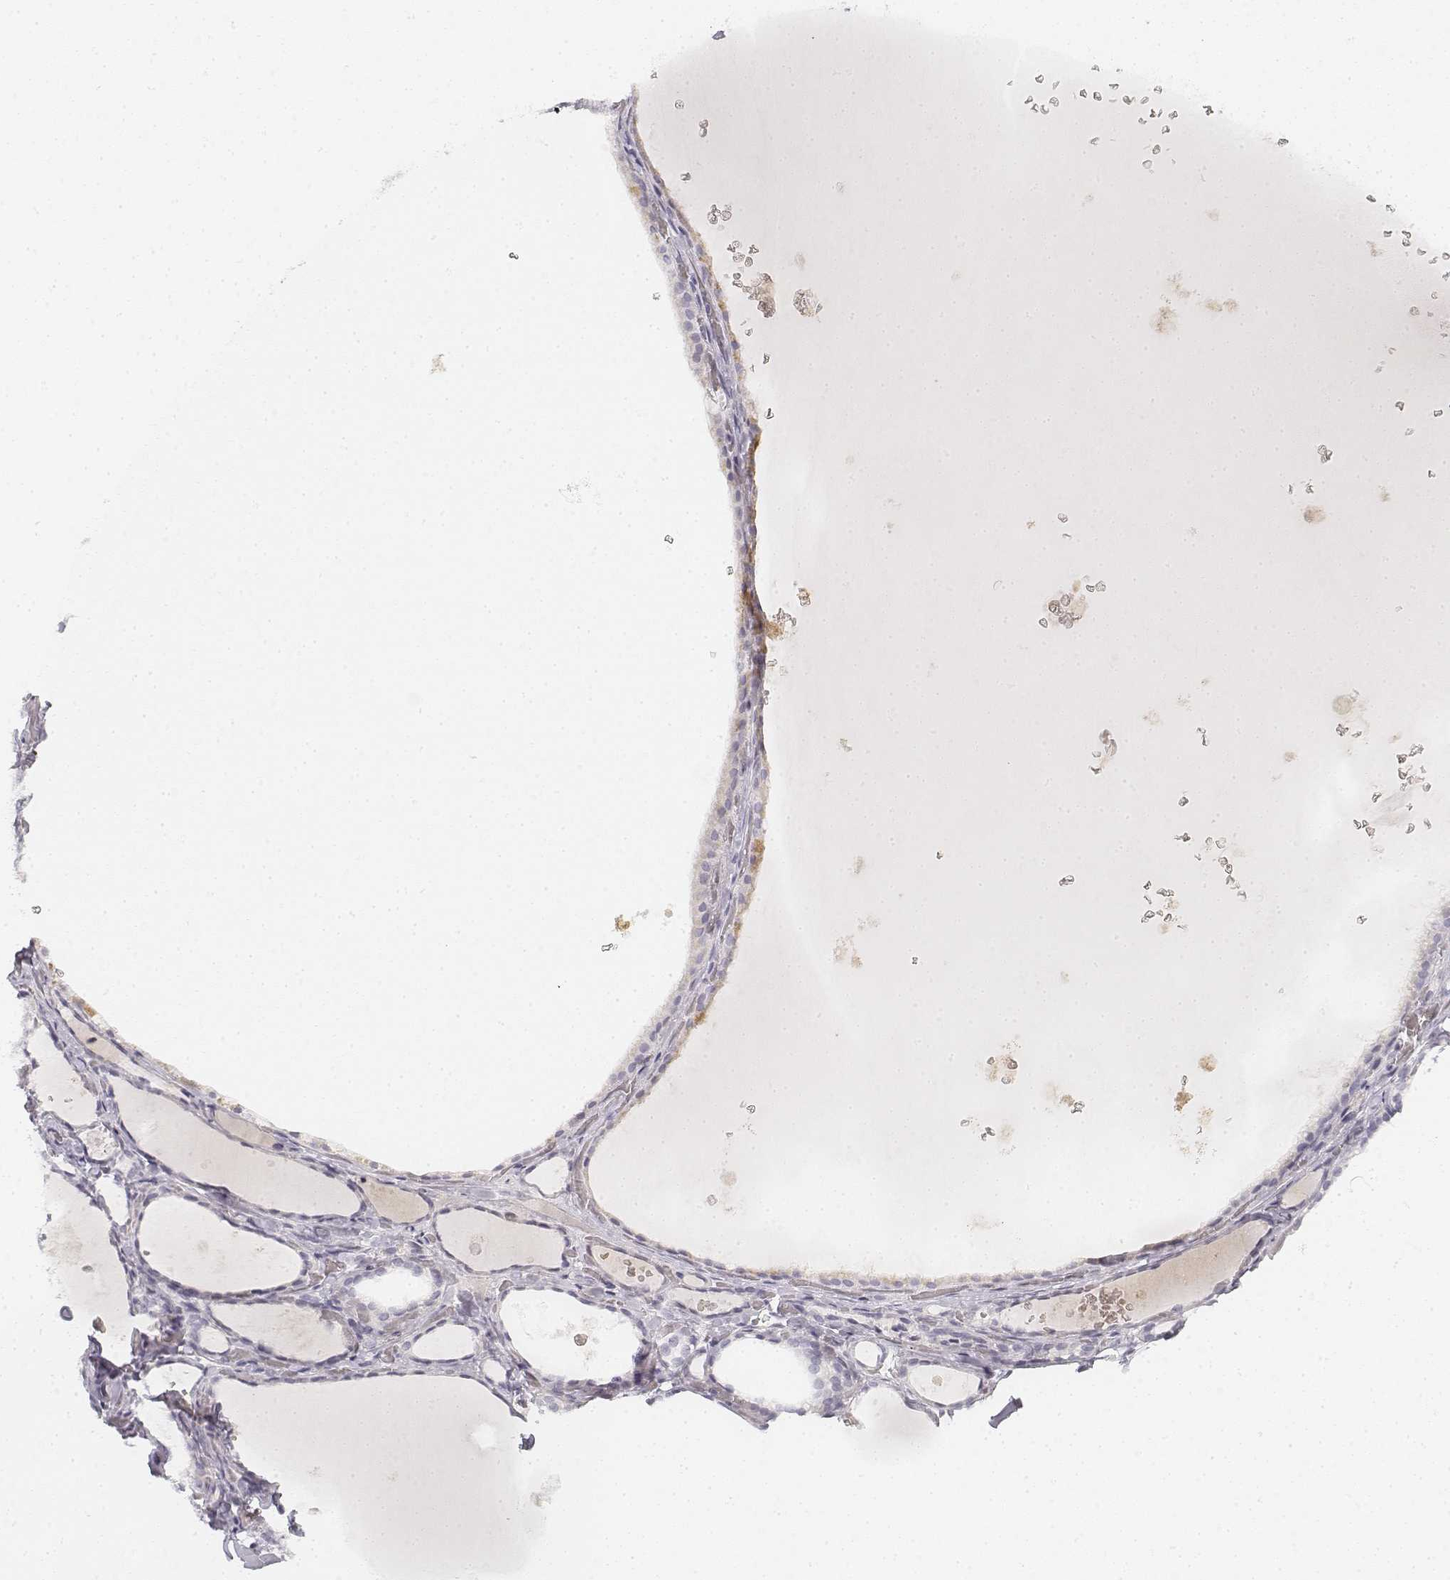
{"staining": {"intensity": "negative", "quantity": "none", "location": "none"}, "tissue": "thyroid gland", "cell_type": "Glandular cells", "image_type": "normal", "snomed": [{"axis": "morphology", "description": "Normal tissue, NOS"}, {"axis": "topography", "description": "Thyroid gland"}], "caption": "The image shows no staining of glandular cells in unremarkable thyroid gland.", "gene": "KRTAP2", "patient": {"sex": "female", "age": 56}}